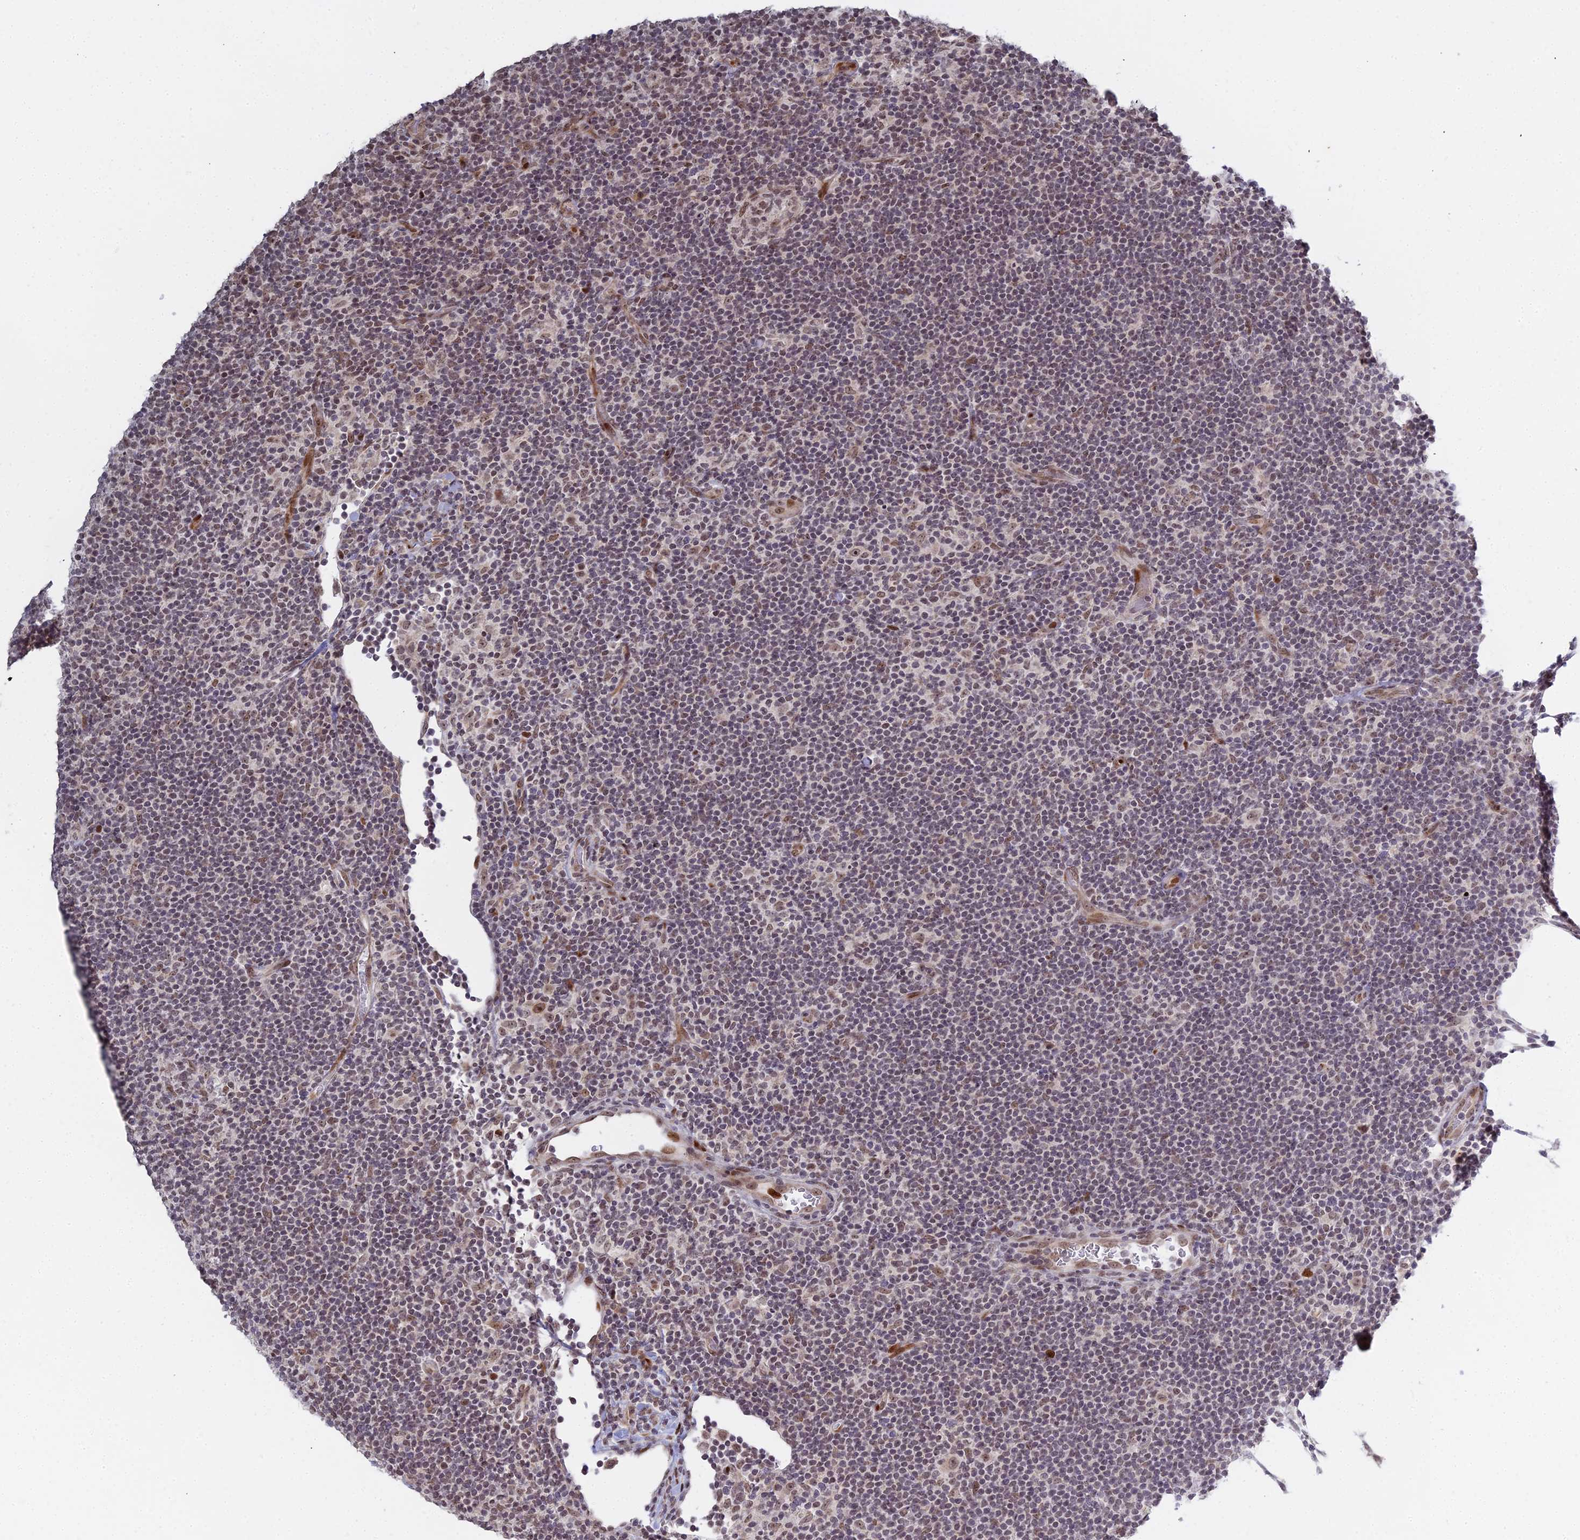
{"staining": {"intensity": "moderate", "quantity": ">75%", "location": "nuclear"}, "tissue": "lymphoma", "cell_type": "Tumor cells", "image_type": "cancer", "snomed": [{"axis": "morphology", "description": "Hodgkin's disease, NOS"}, {"axis": "topography", "description": "Lymph node"}], "caption": "A micrograph showing moderate nuclear expression in about >75% of tumor cells in lymphoma, as visualized by brown immunohistochemical staining.", "gene": "ABCA2", "patient": {"sex": "female", "age": 57}}